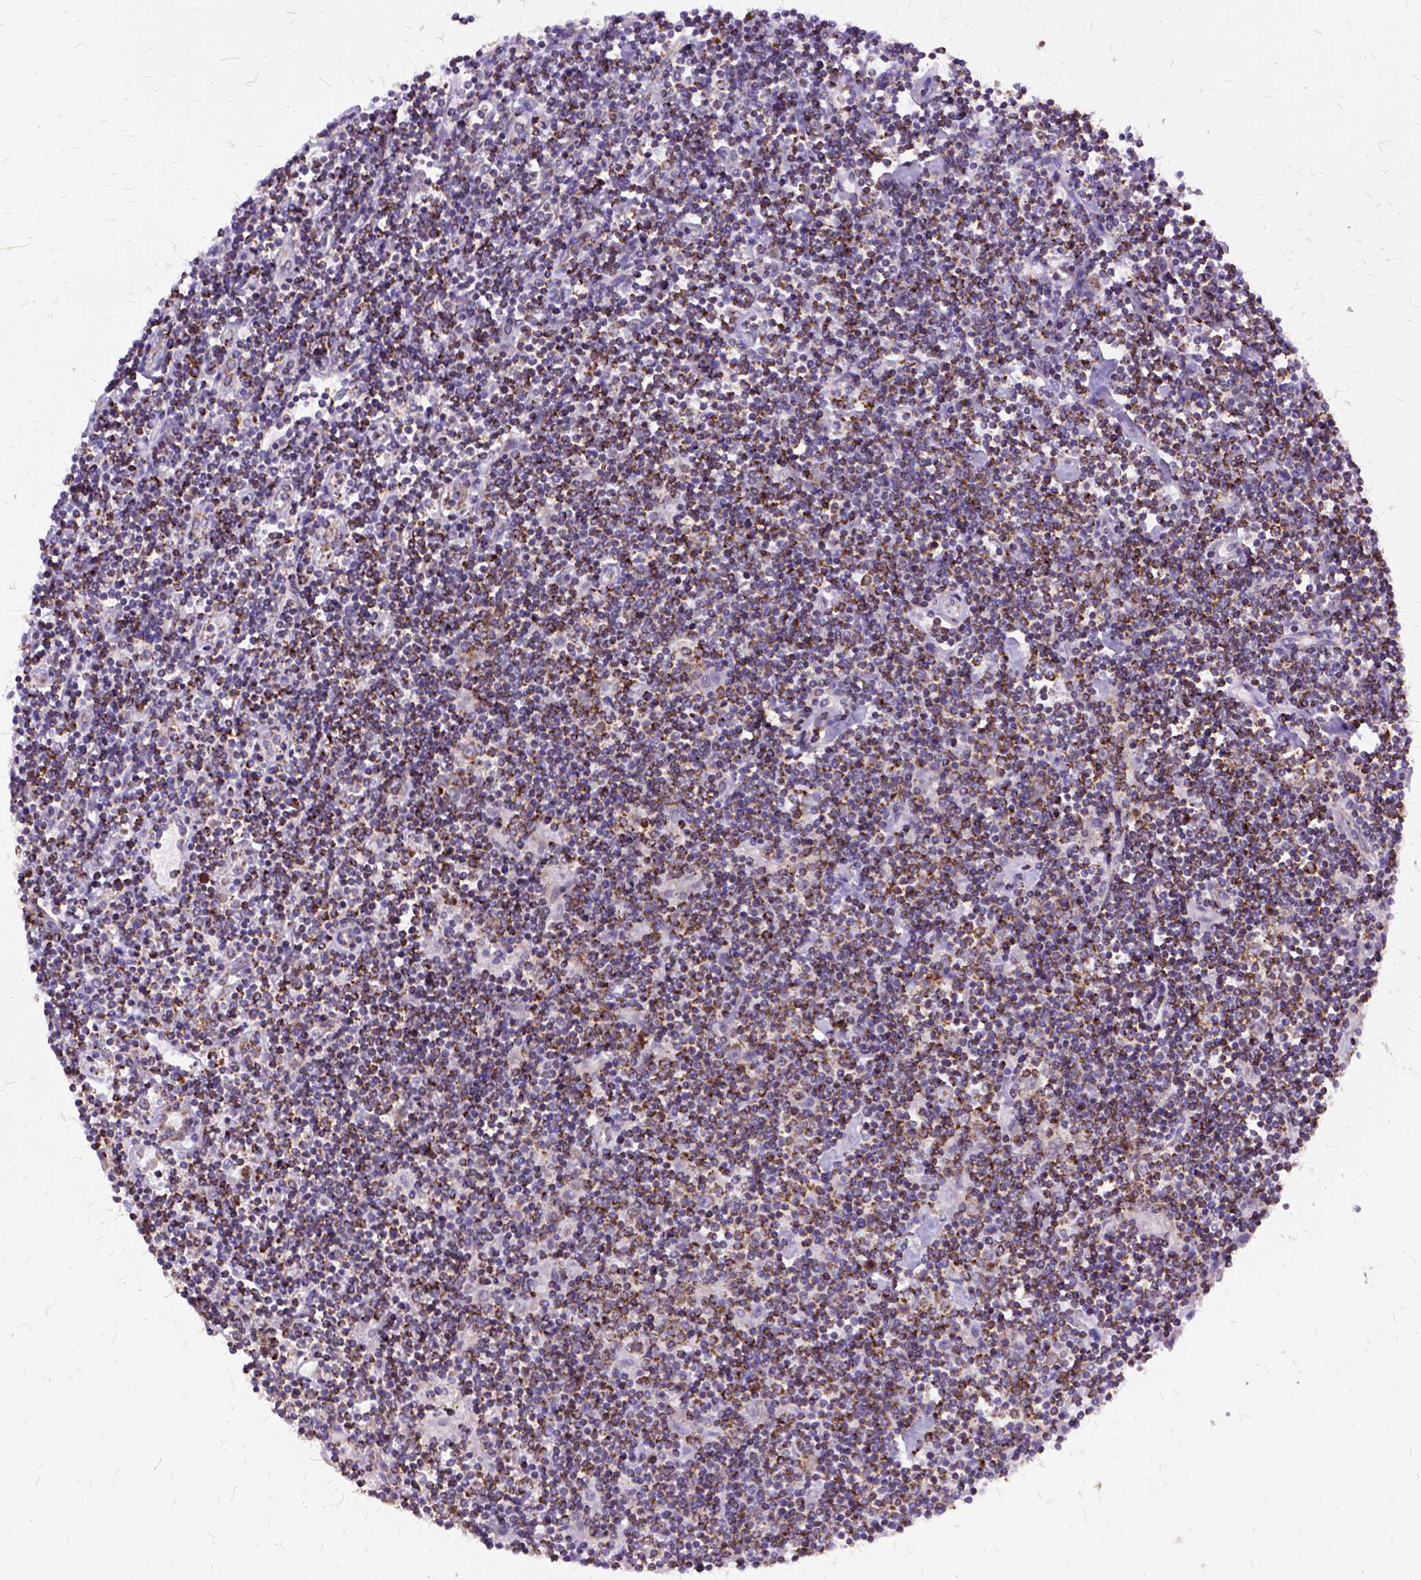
{"staining": {"intensity": "moderate", "quantity": "25%-75%", "location": "cytoplasmic/membranous"}, "tissue": "lymphoma", "cell_type": "Tumor cells", "image_type": "cancer", "snomed": [{"axis": "morphology", "description": "Hodgkin's disease, NOS"}, {"axis": "topography", "description": "Lymph node"}], "caption": "A histopathology image showing moderate cytoplasmic/membranous positivity in approximately 25%-75% of tumor cells in Hodgkin's disease, as visualized by brown immunohistochemical staining.", "gene": "OXCT1", "patient": {"sex": "male", "age": 40}}